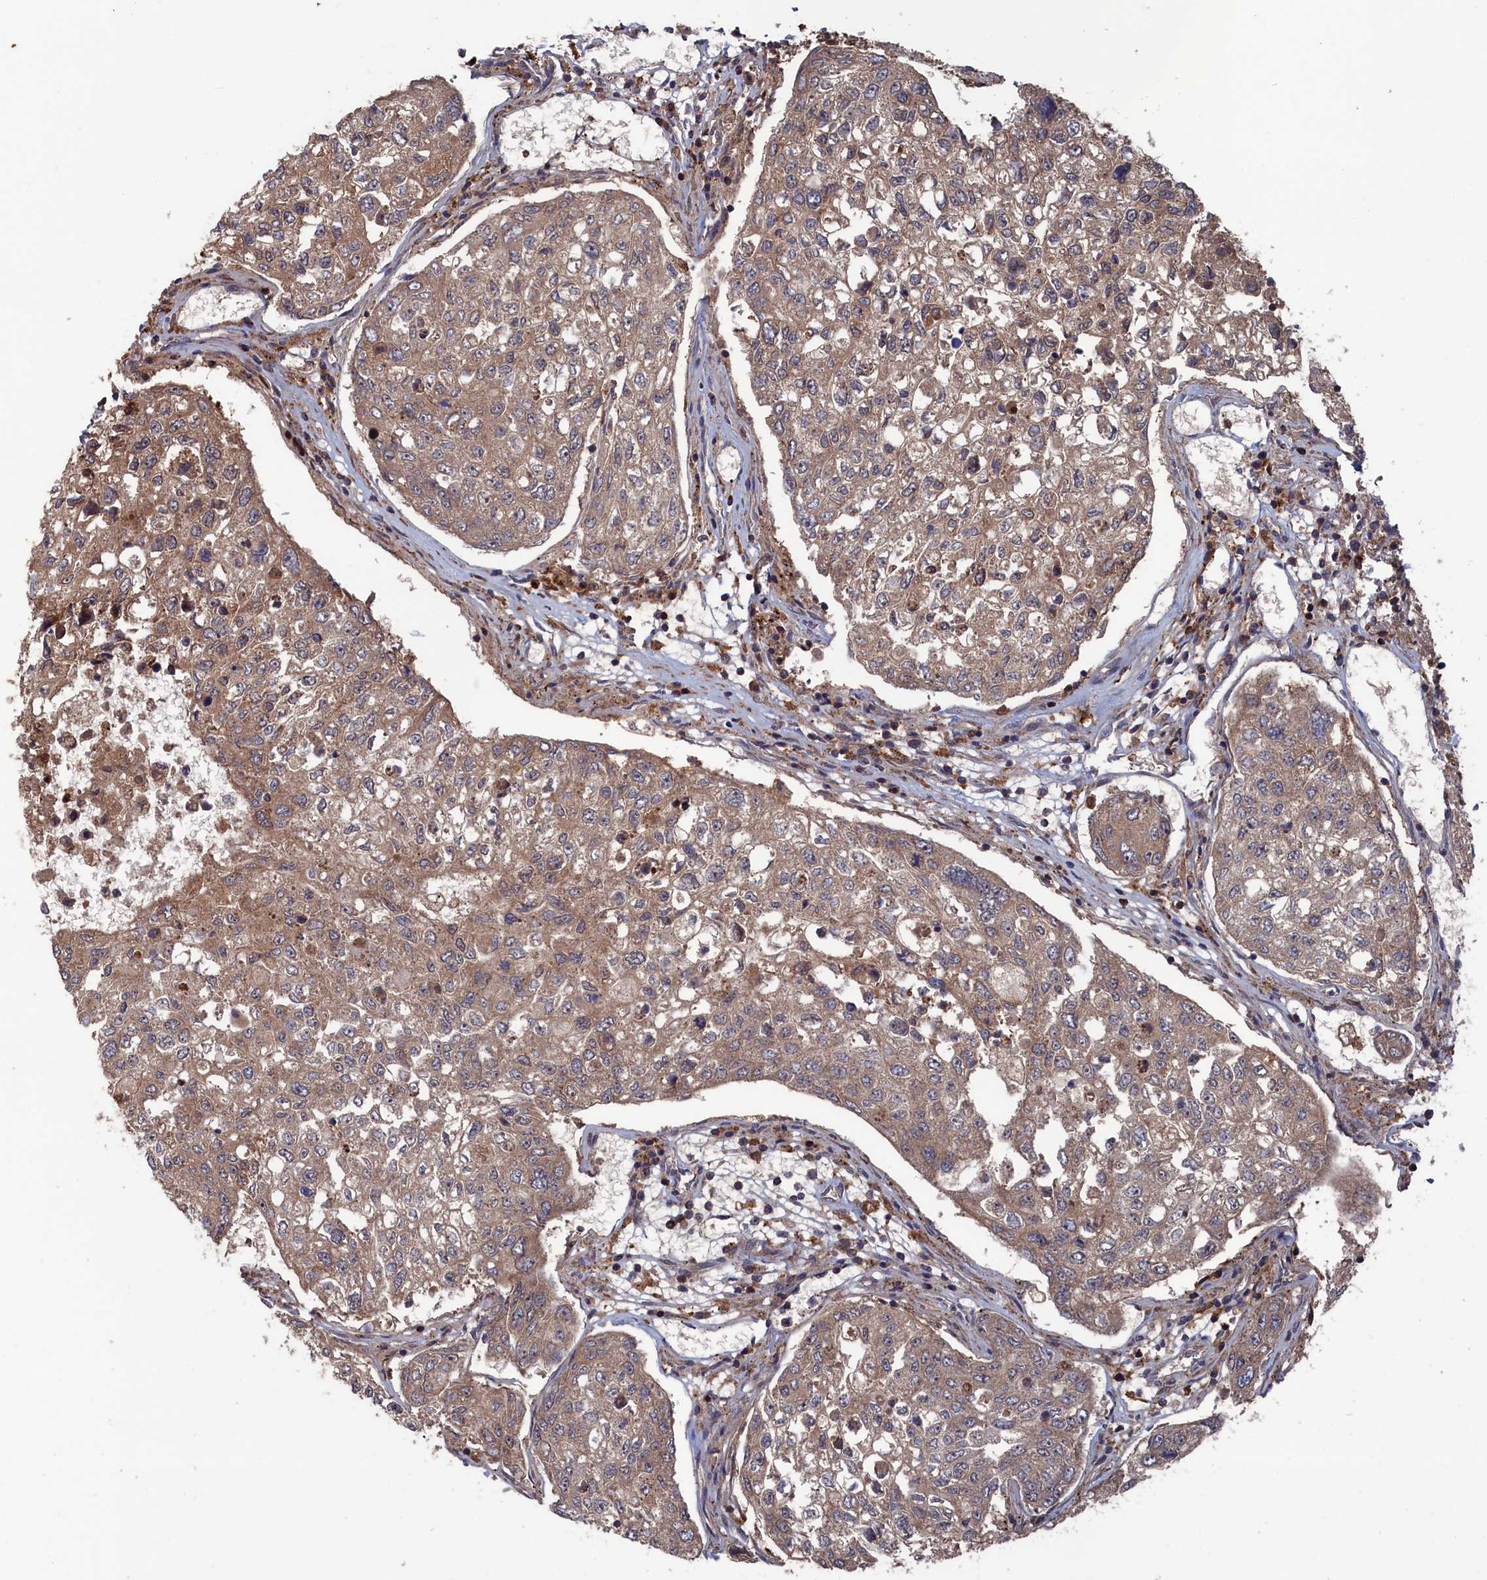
{"staining": {"intensity": "moderate", "quantity": ">75%", "location": "cytoplasmic/membranous"}, "tissue": "urothelial cancer", "cell_type": "Tumor cells", "image_type": "cancer", "snomed": [{"axis": "morphology", "description": "Urothelial carcinoma, High grade"}, {"axis": "topography", "description": "Lymph node"}, {"axis": "topography", "description": "Urinary bladder"}], "caption": "High-magnification brightfield microscopy of urothelial cancer stained with DAB (3,3'-diaminobenzidine) (brown) and counterstained with hematoxylin (blue). tumor cells exhibit moderate cytoplasmic/membranous staining is seen in about>75% of cells. The staining was performed using DAB (3,3'-diaminobenzidine), with brown indicating positive protein expression. Nuclei are stained blue with hematoxylin.", "gene": "PLA2G15", "patient": {"sex": "male", "age": 51}}